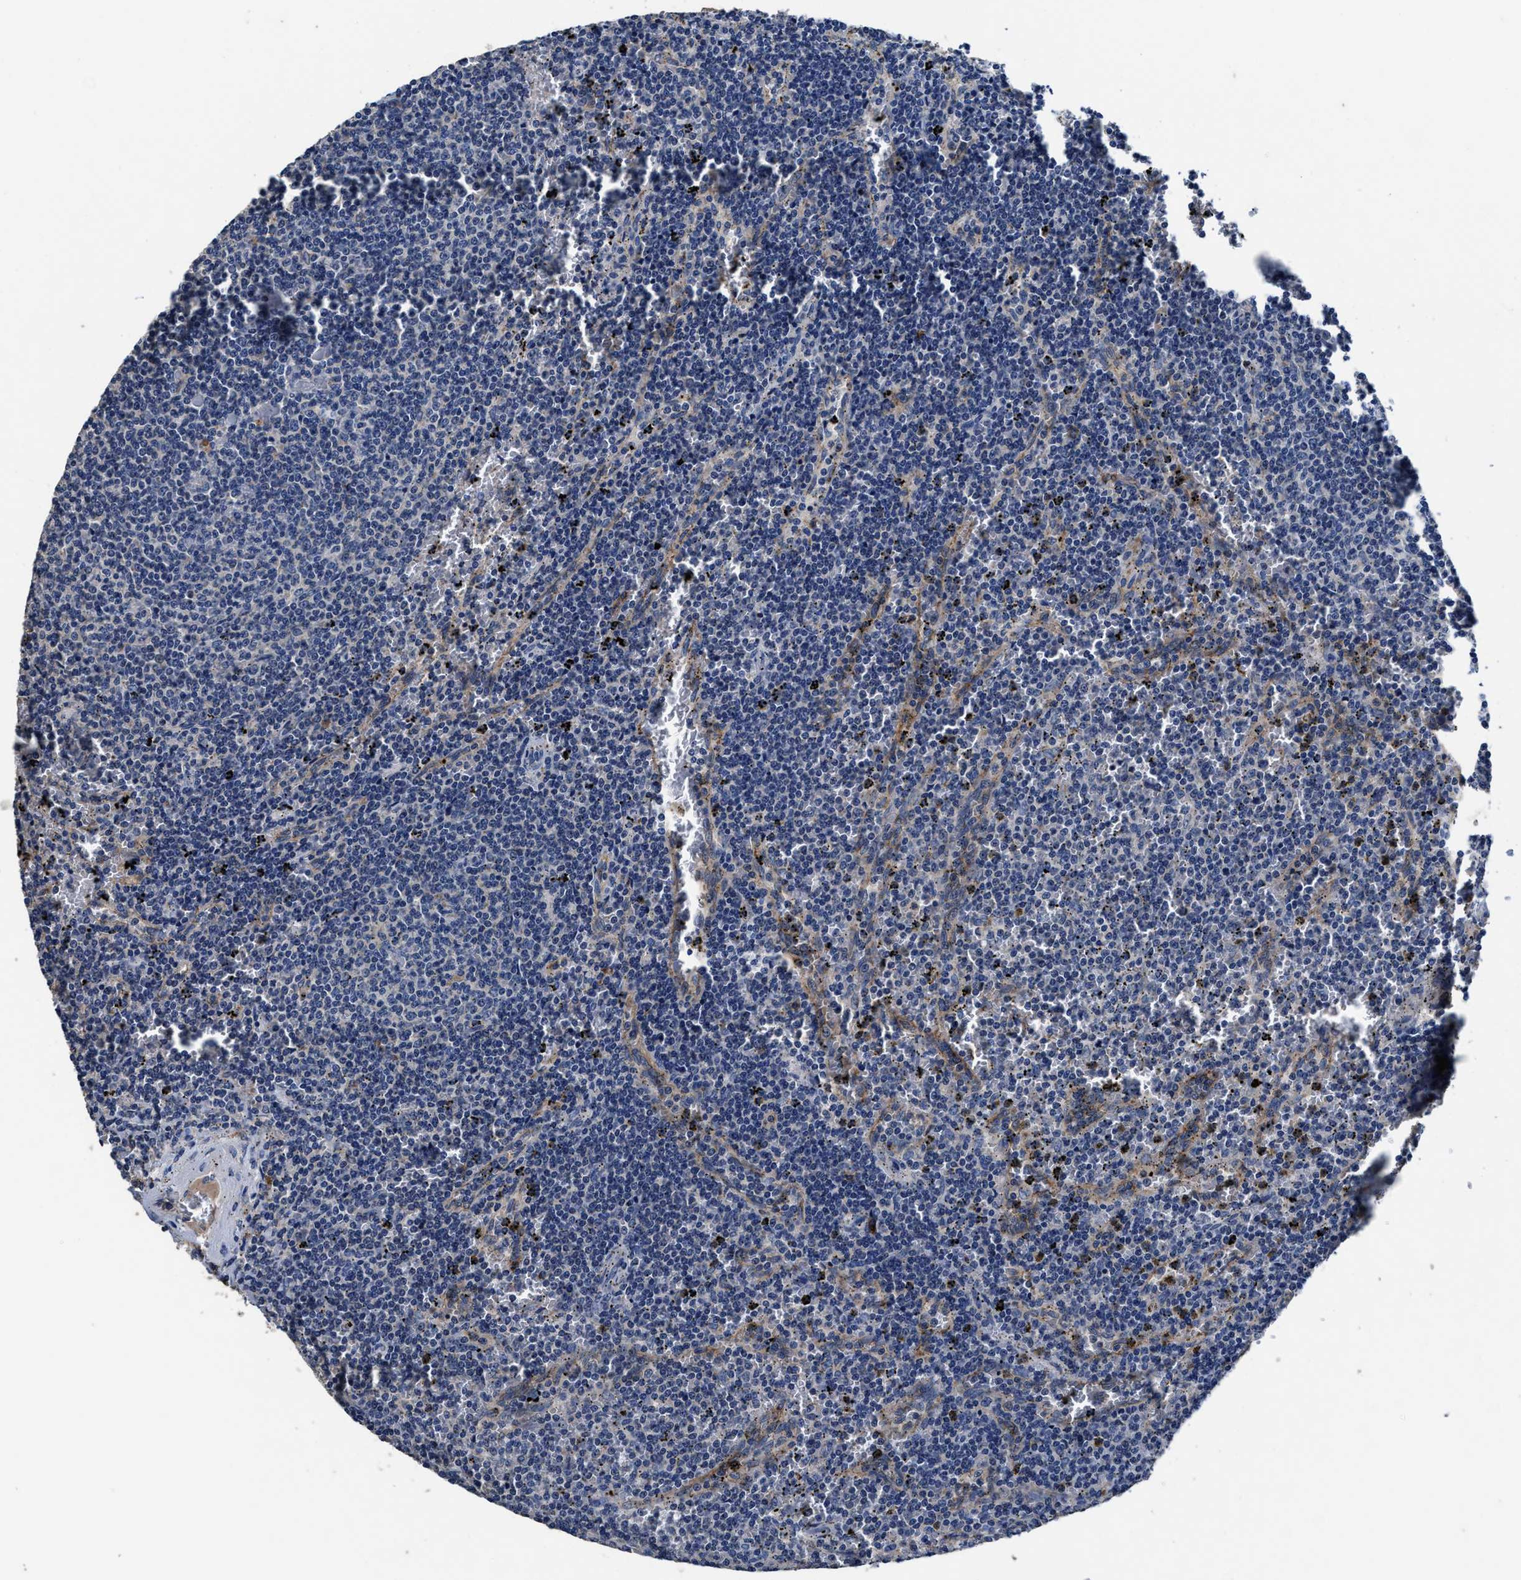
{"staining": {"intensity": "negative", "quantity": "none", "location": "none"}, "tissue": "lymphoma", "cell_type": "Tumor cells", "image_type": "cancer", "snomed": [{"axis": "morphology", "description": "Malignant lymphoma, non-Hodgkin's type, Low grade"}, {"axis": "topography", "description": "Spleen"}], "caption": "Photomicrograph shows no protein staining in tumor cells of malignant lymphoma, non-Hodgkin's type (low-grade) tissue. Brightfield microscopy of immunohistochemistry (IHC) stained with DAB (brown) and hematoxylin (blue), captured at high magnification.", "gene": "UBR4", "patient": {"sex": "female", "age": 50}}